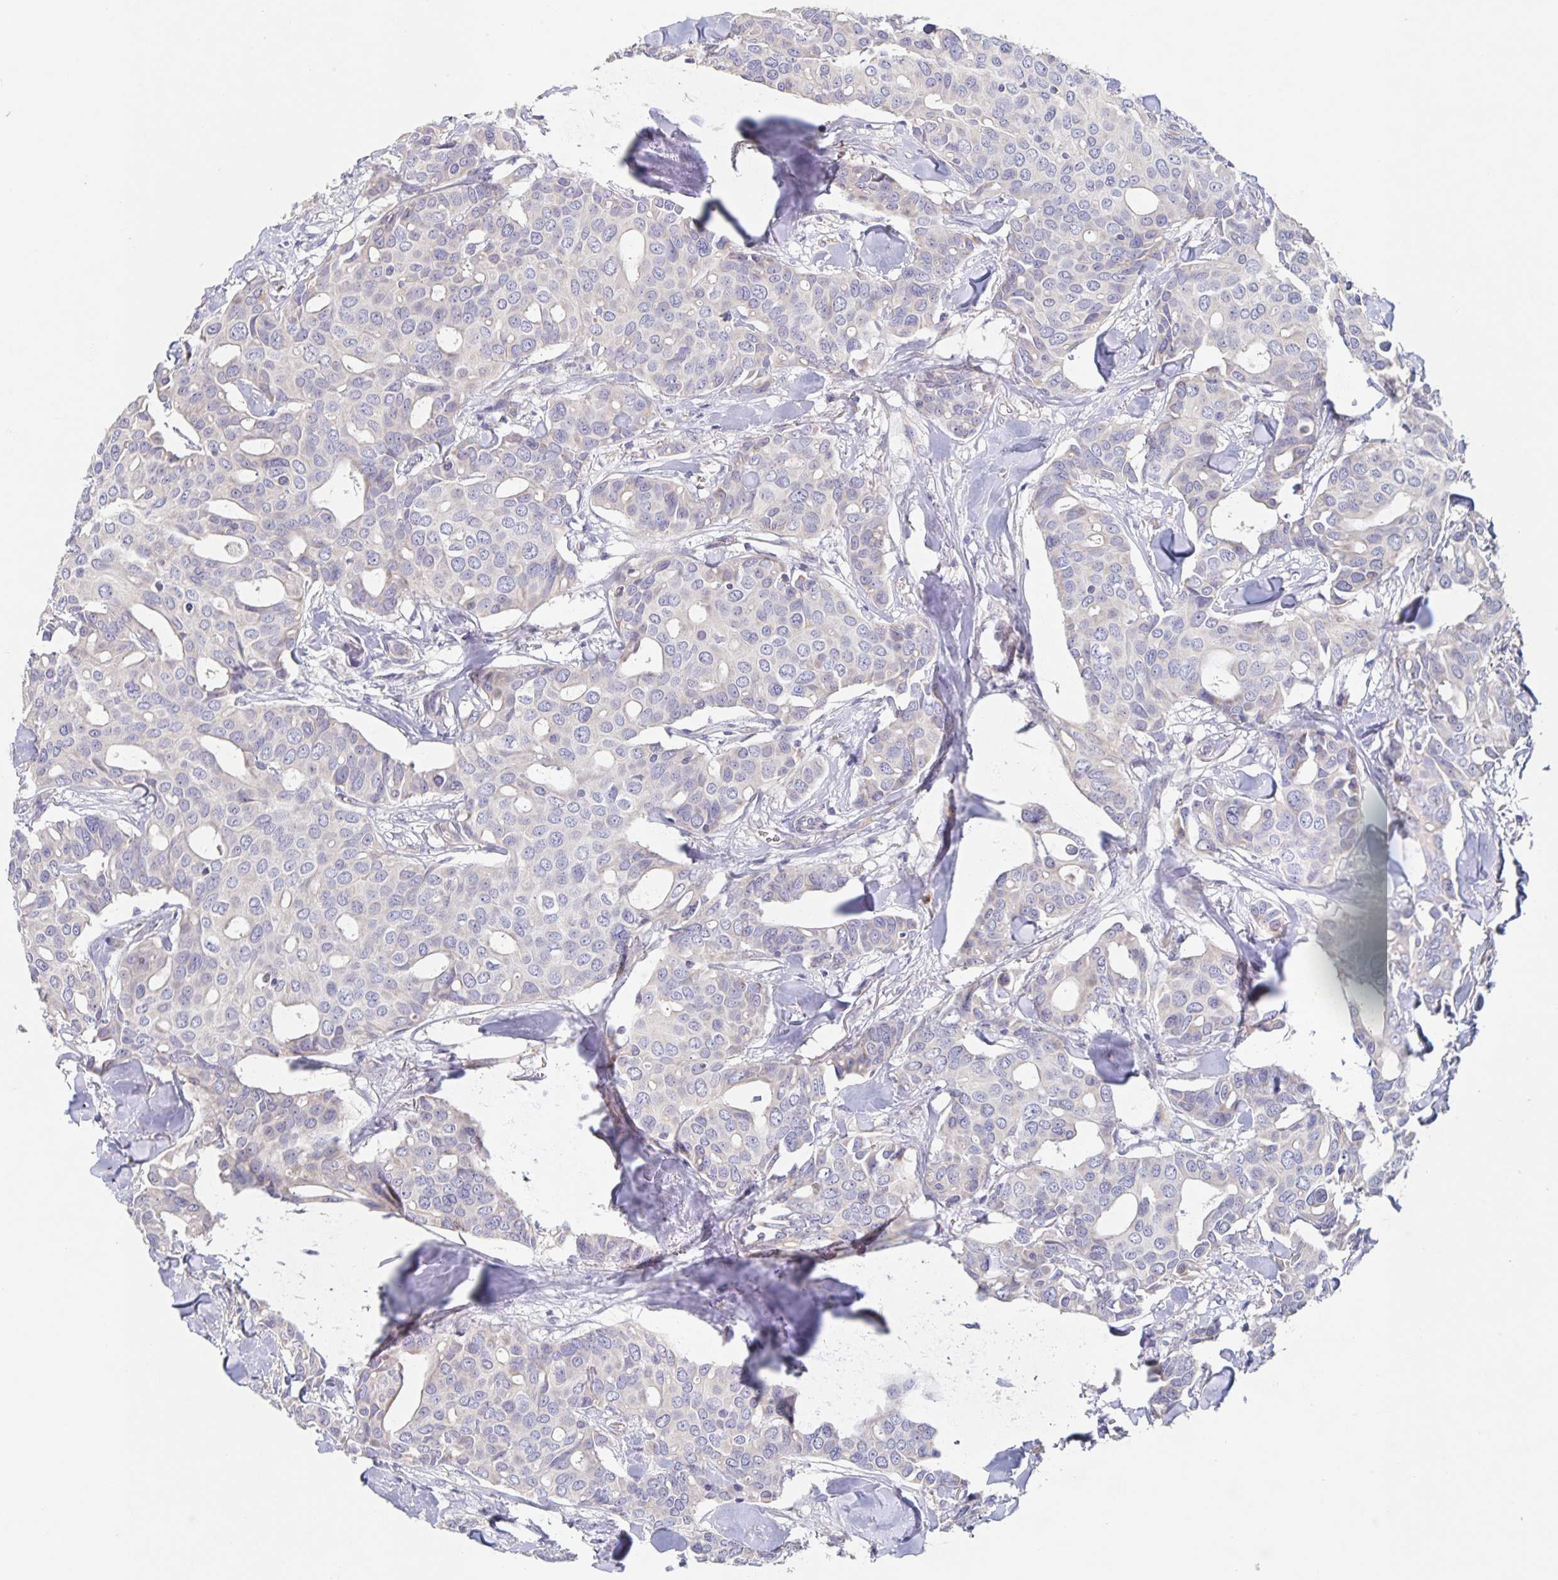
{"staining": {"intensity": "negative", "quantity": "none", "location": "none"}, "tissue": "breast cancer", "cell_type": "Tumor cells", "image_type": "cancer", "snomed": [{"axis": "morphology", "description": "Duct carcinoma"}, {"axis": "topography", "description": "Breast"}], "caption": "This is an immunohistochemistry micrograph of human breast infiltrating ductal carcinoma. There is no positivity in tumor cells.", "gene": "CDC42BPG", "patient": {"sex": "female", "age": 54}}